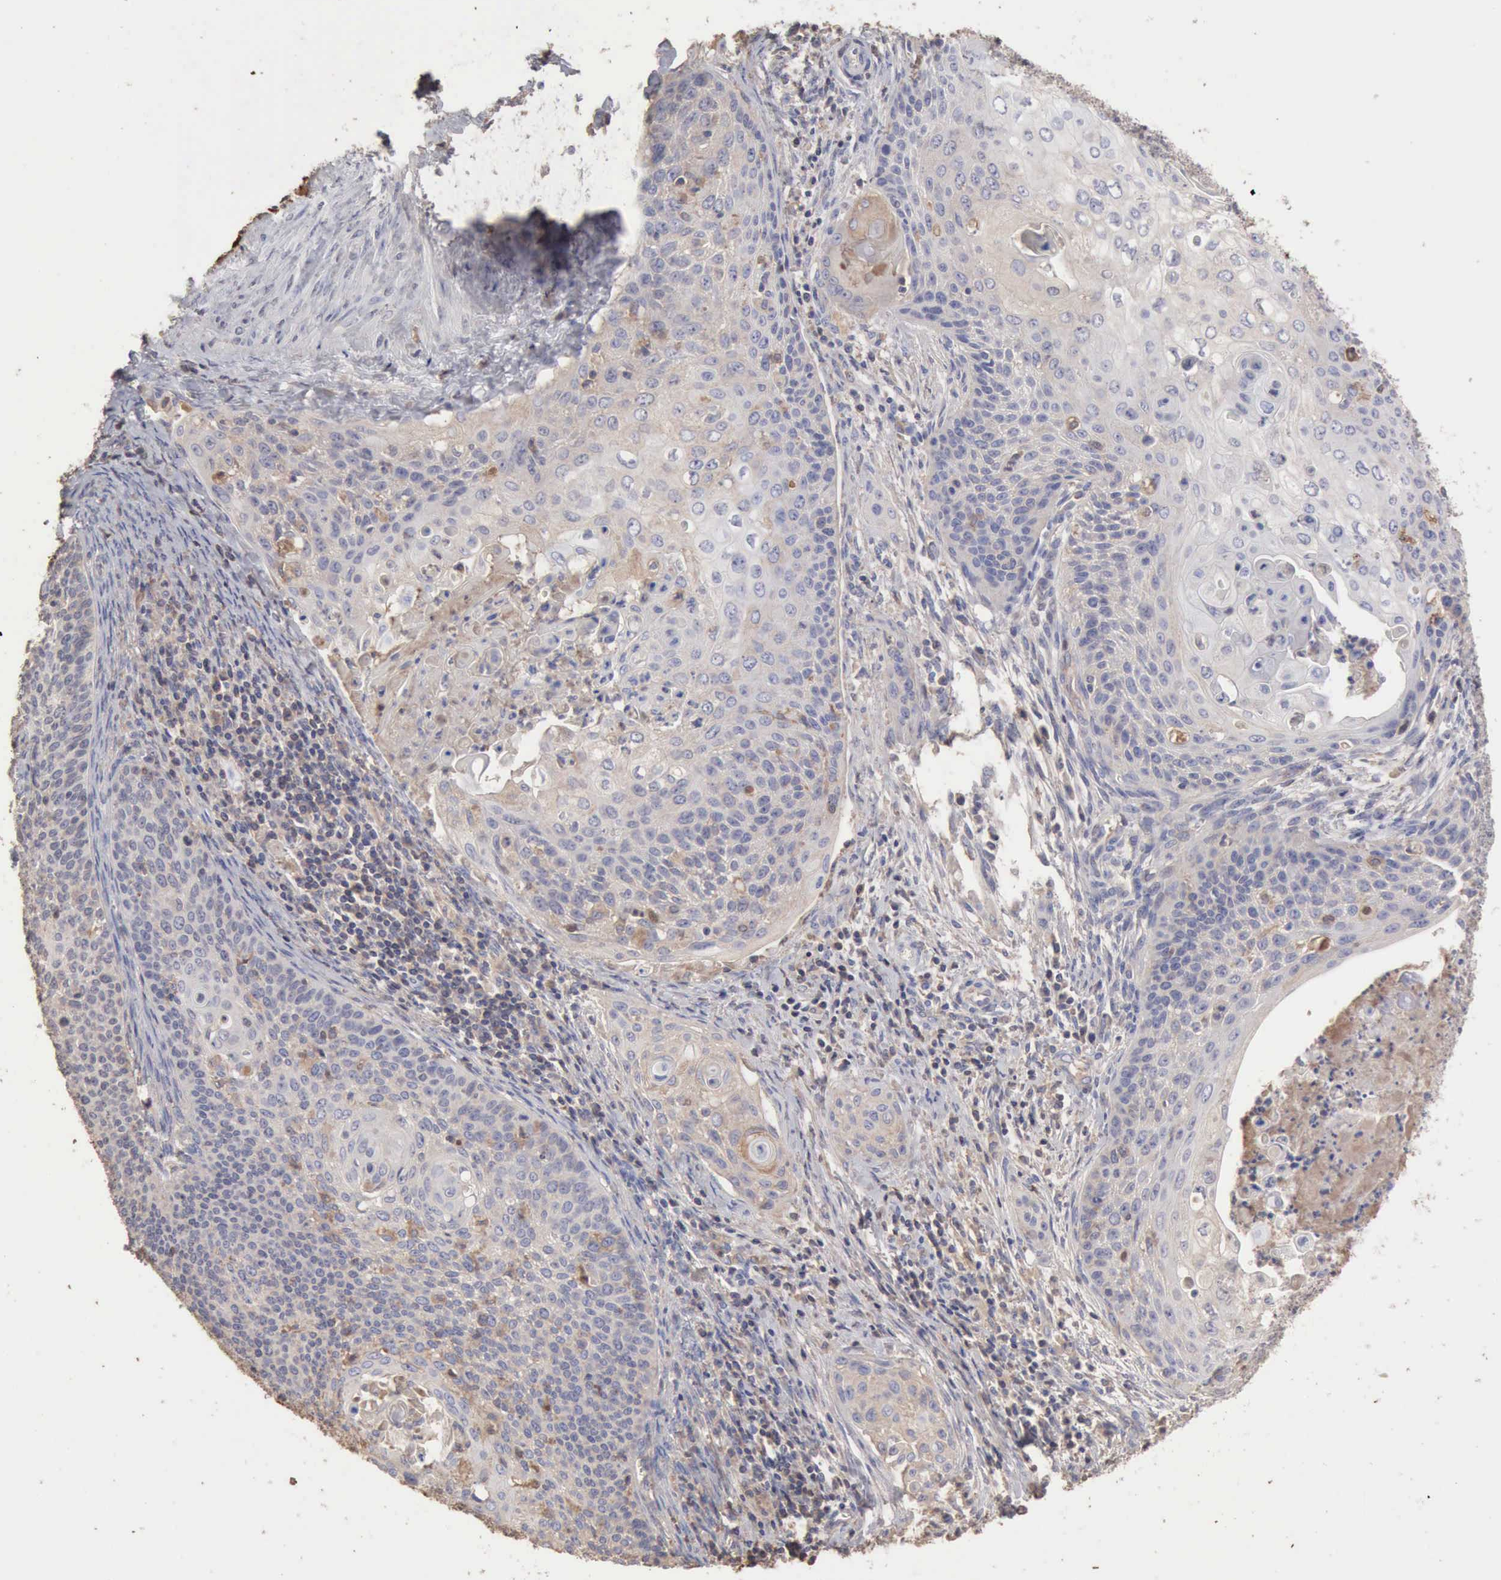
{"staining": {"intensity": "weak", "quantity": "<25%", "location": "cytoplasmic/membranous"}, "tissue": "cervical cancer", "cell_type": "Tumor cells", "image_type": "cancer", "snomed": [{"axis": "morphology", "description": "Squamous cell carcinoma, NOS"}, {"axis": "topography", "description": "Cervix"}], "caption": "DAB (3,3'-diaminobenzidine) immunohistochemical staining of human cervical cancer (squamous cell carcinoma) reveals no significant expression in tumor cells.", "gene": "SERPINA1", "patient": {"sex": "female", "age": 33}}